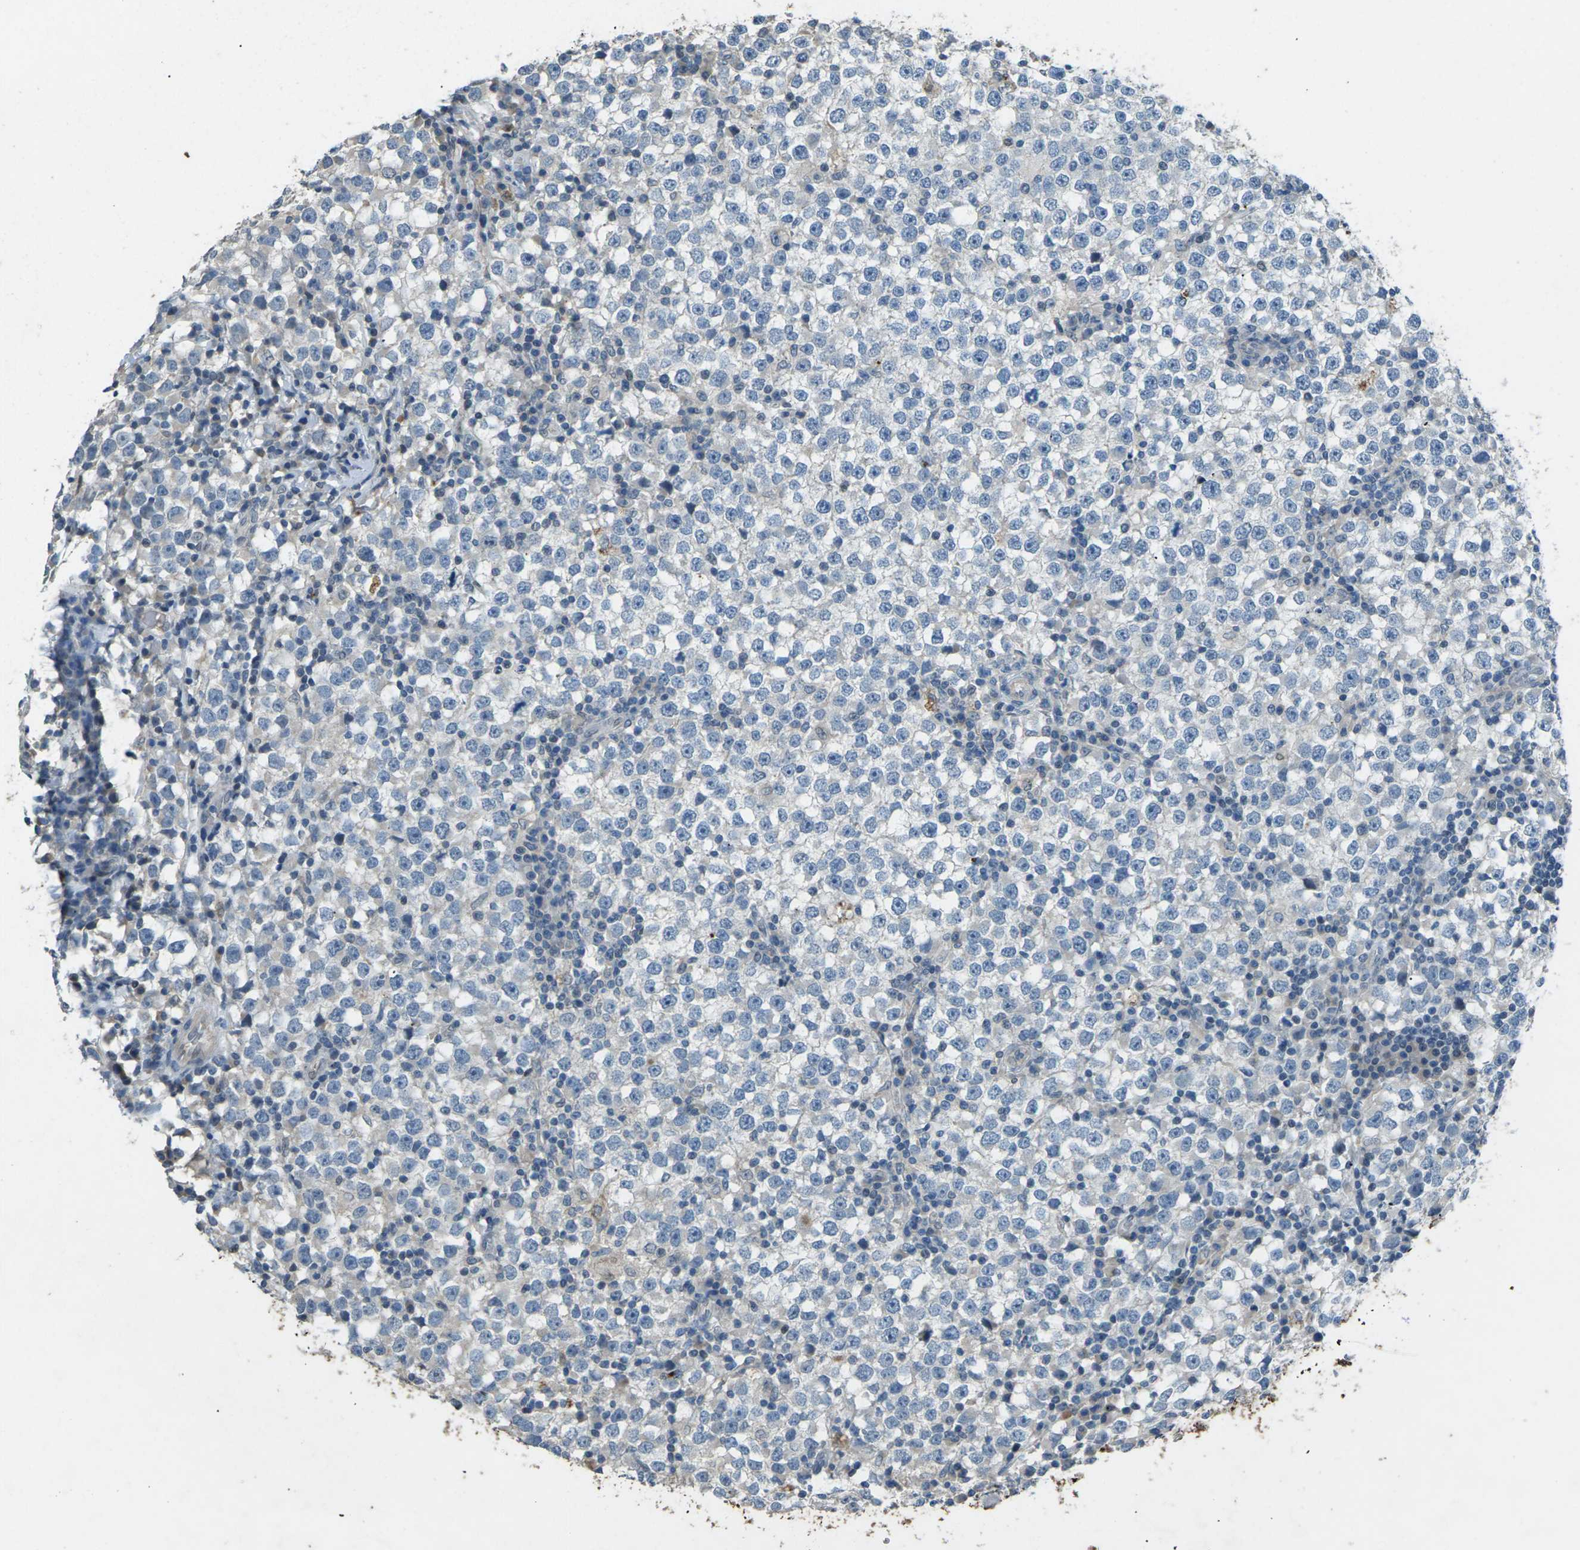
{"staining": {"intensity": "negative", "quantity": "none", "location": "none"}, "tissue": "testis cancer", "cell_type": "Tumor cells", "image_type": "cancer", "snomed": [{"axis": "morphology", "description": "Seminoma, NOS"}, {"axis": "topography", "description": "Testis"}], "caption": "Tumor cells are negative for protein expression in human testis seminoma.", "gene": "SIGLEC14", "patient": {"sex": "male", "age": 65}}